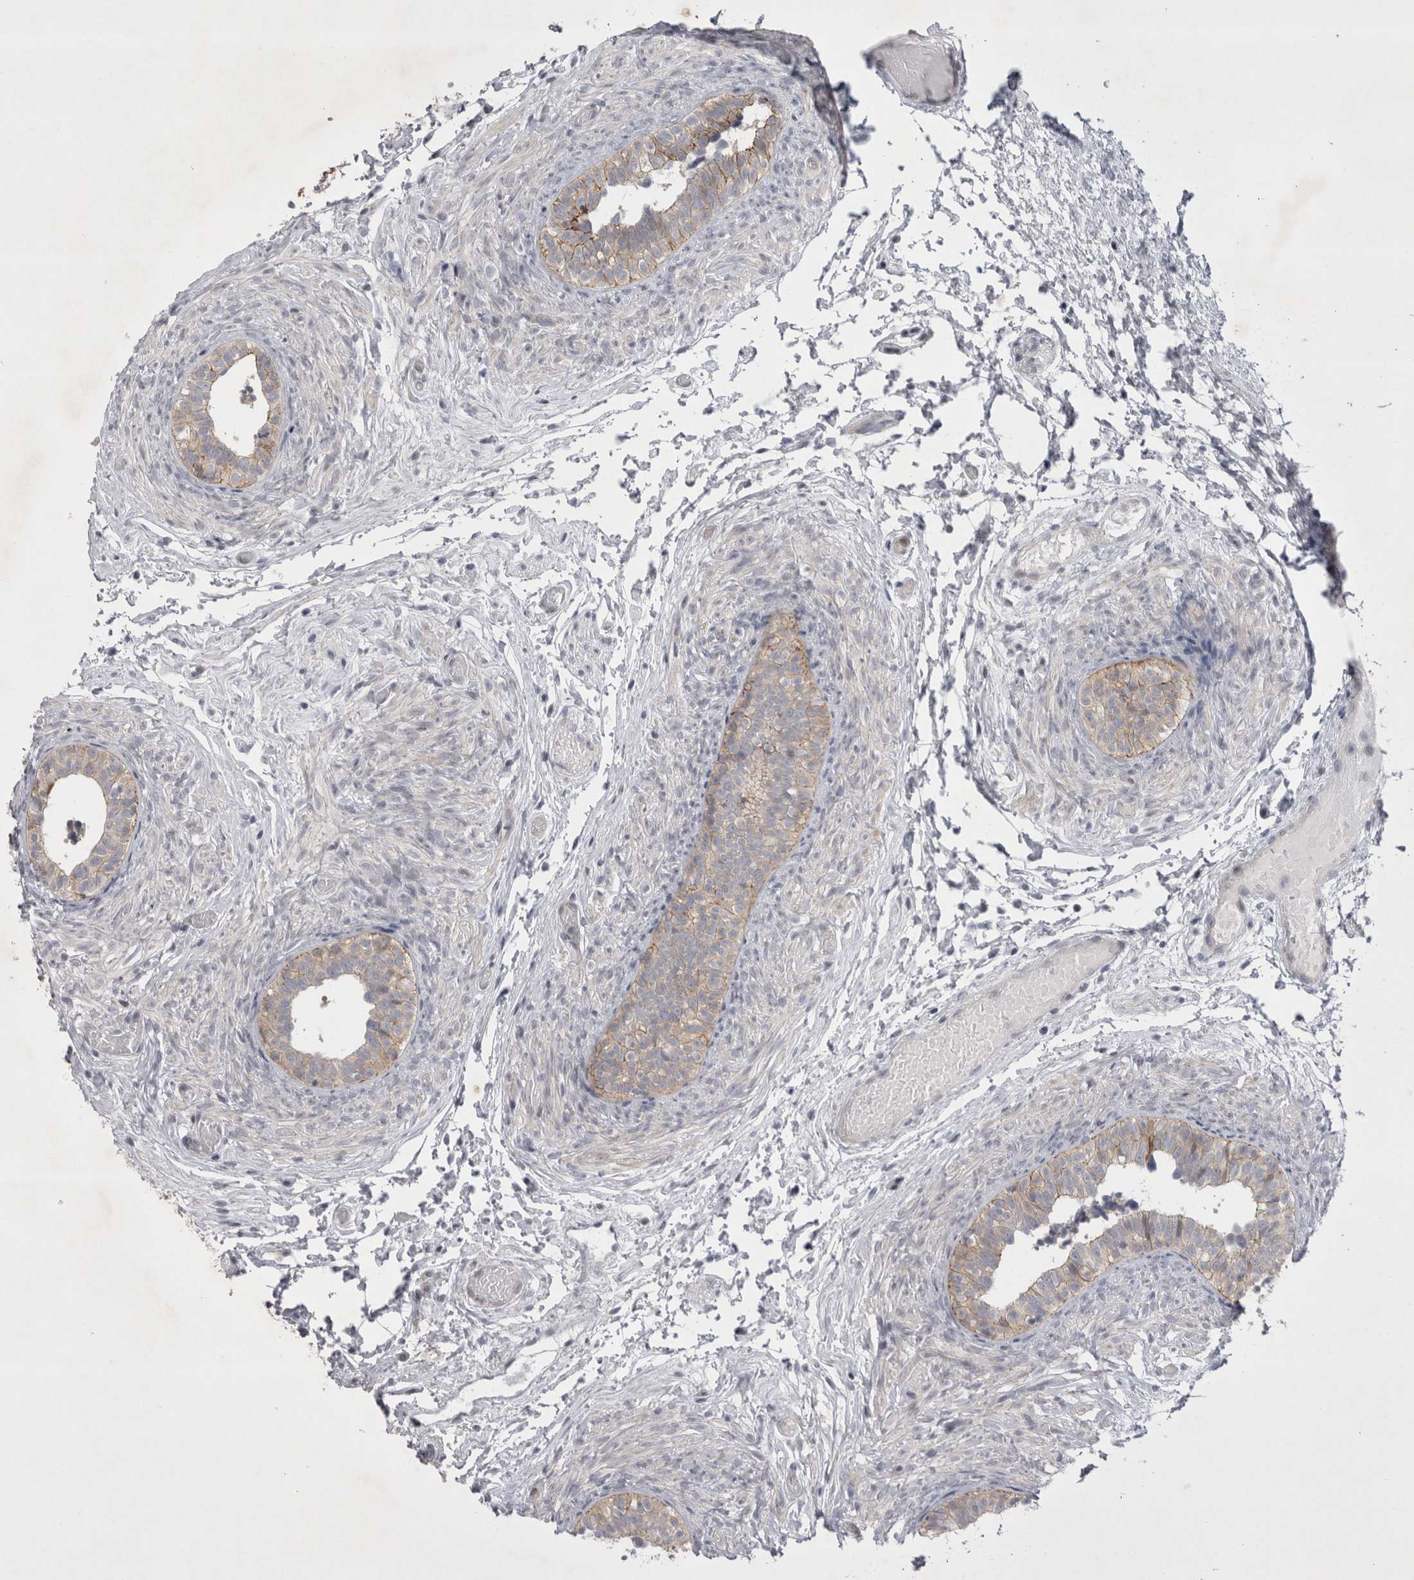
{"staining": {"intensity": "moderate", "quantity": "25%-75%", "location": "cytoplasmic/membranous"}, "tissue": "epididymis", "cell_type": "Glandular cells", "image_type": "normal", "snomed": [{"axis": "morphology", "description": "Normal tissue, NOS"}, {"axis": "topography", "description": "Epididymis"}], "caption": "A high-resolution image shows immunohistochemistry (IHC) staining of unremarkable epididymis, which demonstrates moderate cytoplasmic/membranous expression in approximately 25%-75% of glandular cells. (Brightfield microscopy of DAB IHC at high magnification).", "gene": "NENF", "patient": {"sex": "male", "age": 5}}